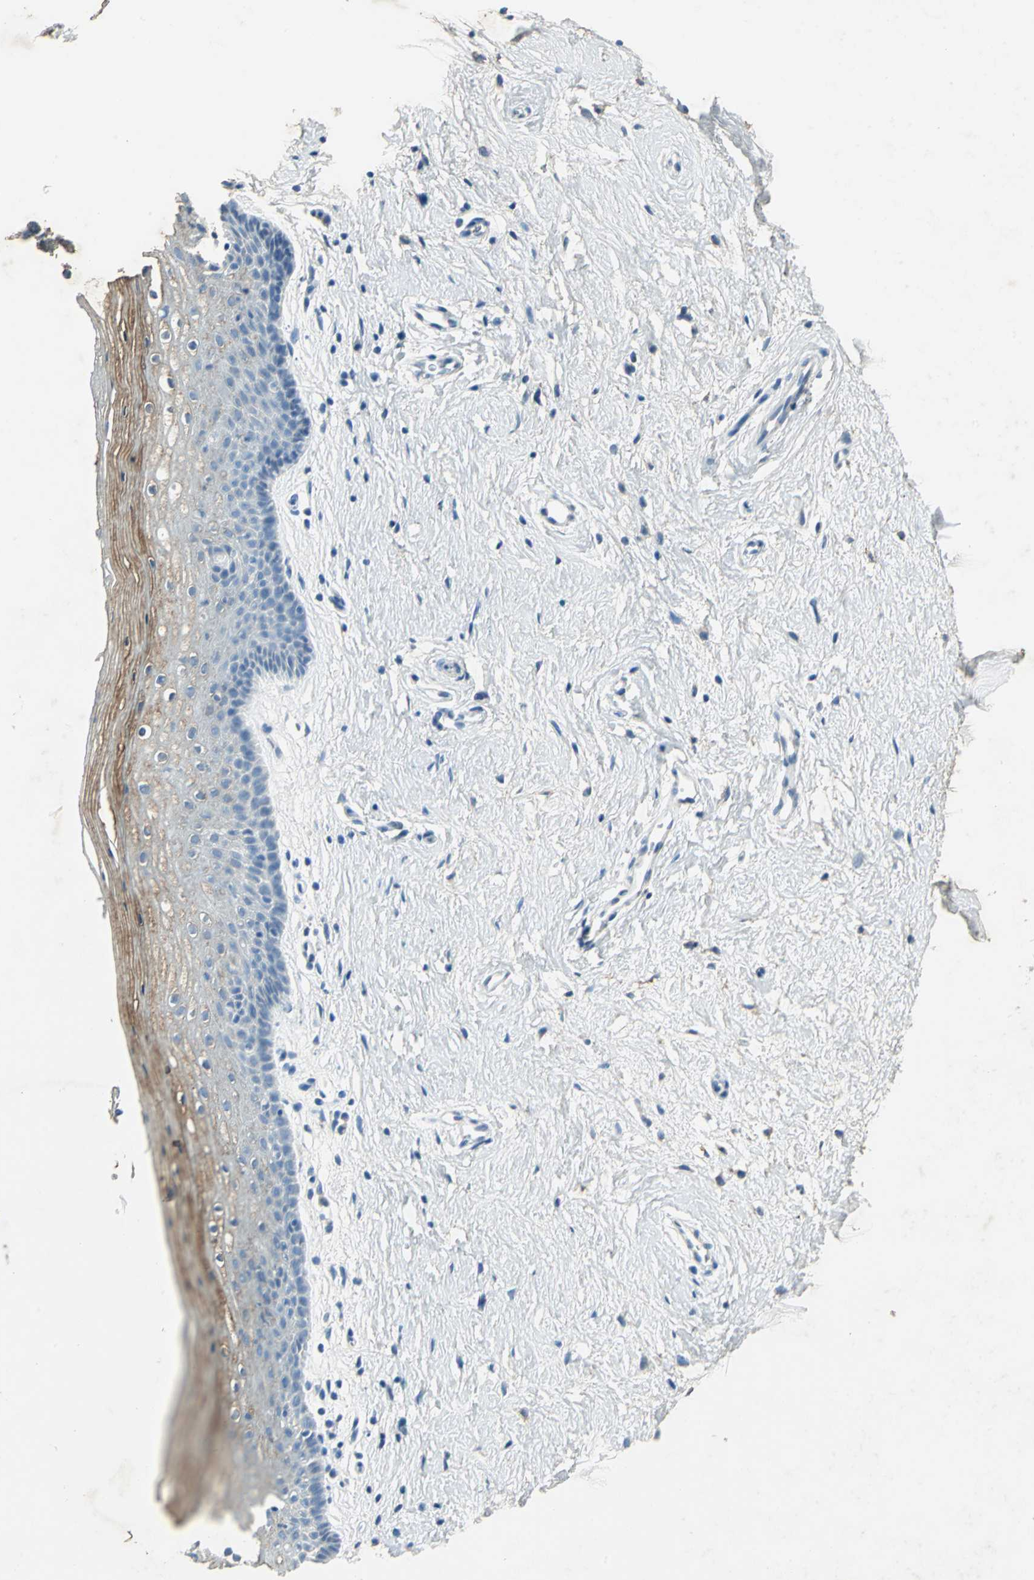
{"staining": {"intensity": "moderate", "quantity": "25%-75%", "location": "cytoplasmic/membranous"}, "tissue": "vagina", "cell_type": "Squamous epithelial cells", "image_type": "normal", "snomed": [{"axis": "morphology", "description": "Normal tissue, NOS"}, {"axis": "topography", "description": "Vagina"}], "caption": "A histopathology image of vagina stained for a protein demonstrates moderate cytoplasmic/membranous brown staining in squamous epithelial cells.", "gene": "CAMK2B", "patient": {"sex": "female", "age": 46}}